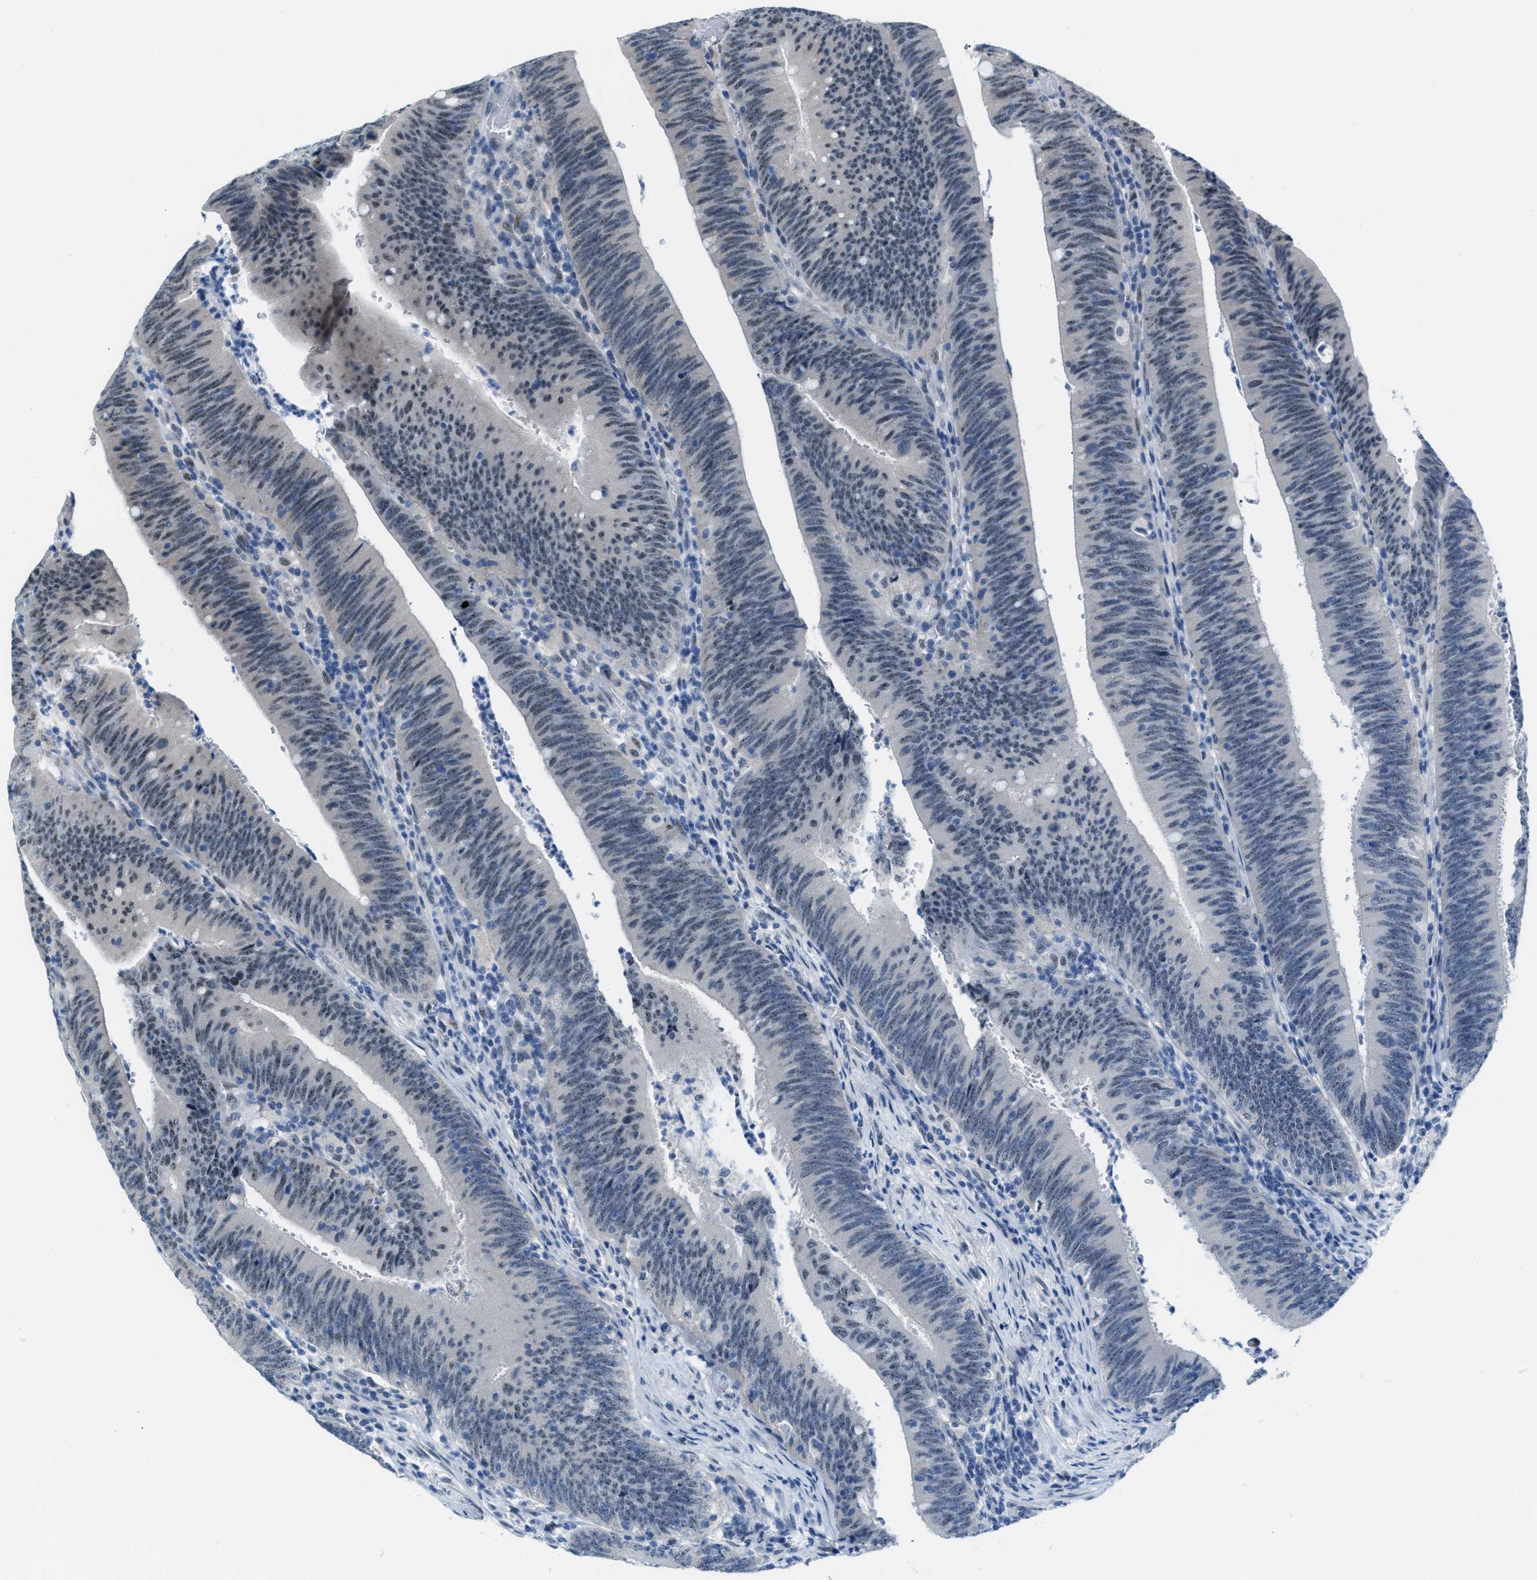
{"staining": {"intensity": "weak", "quantity": "<25%", "location": "nuclear"}, "tissue": "colorectal cancer", "cell_type": "Tumor cells", "image_type": "cancer", "snomed": [{"axis": "morphology", "description": "Normal tissue, NOS"}, {"axis": "morphology", "description": "Adenocarcinoma, NOS"}, {"axis": "topography", "description": "Rectum"}], "caption": "High power microscopy photomicrograph of an immunohistochemistry (IHC) micrograph of colorectal adenocarcinoma, revealing no significant positivity in tumor cells.", "gene": "PHRF1", "patient": {"sex": "female", "age": 66}}